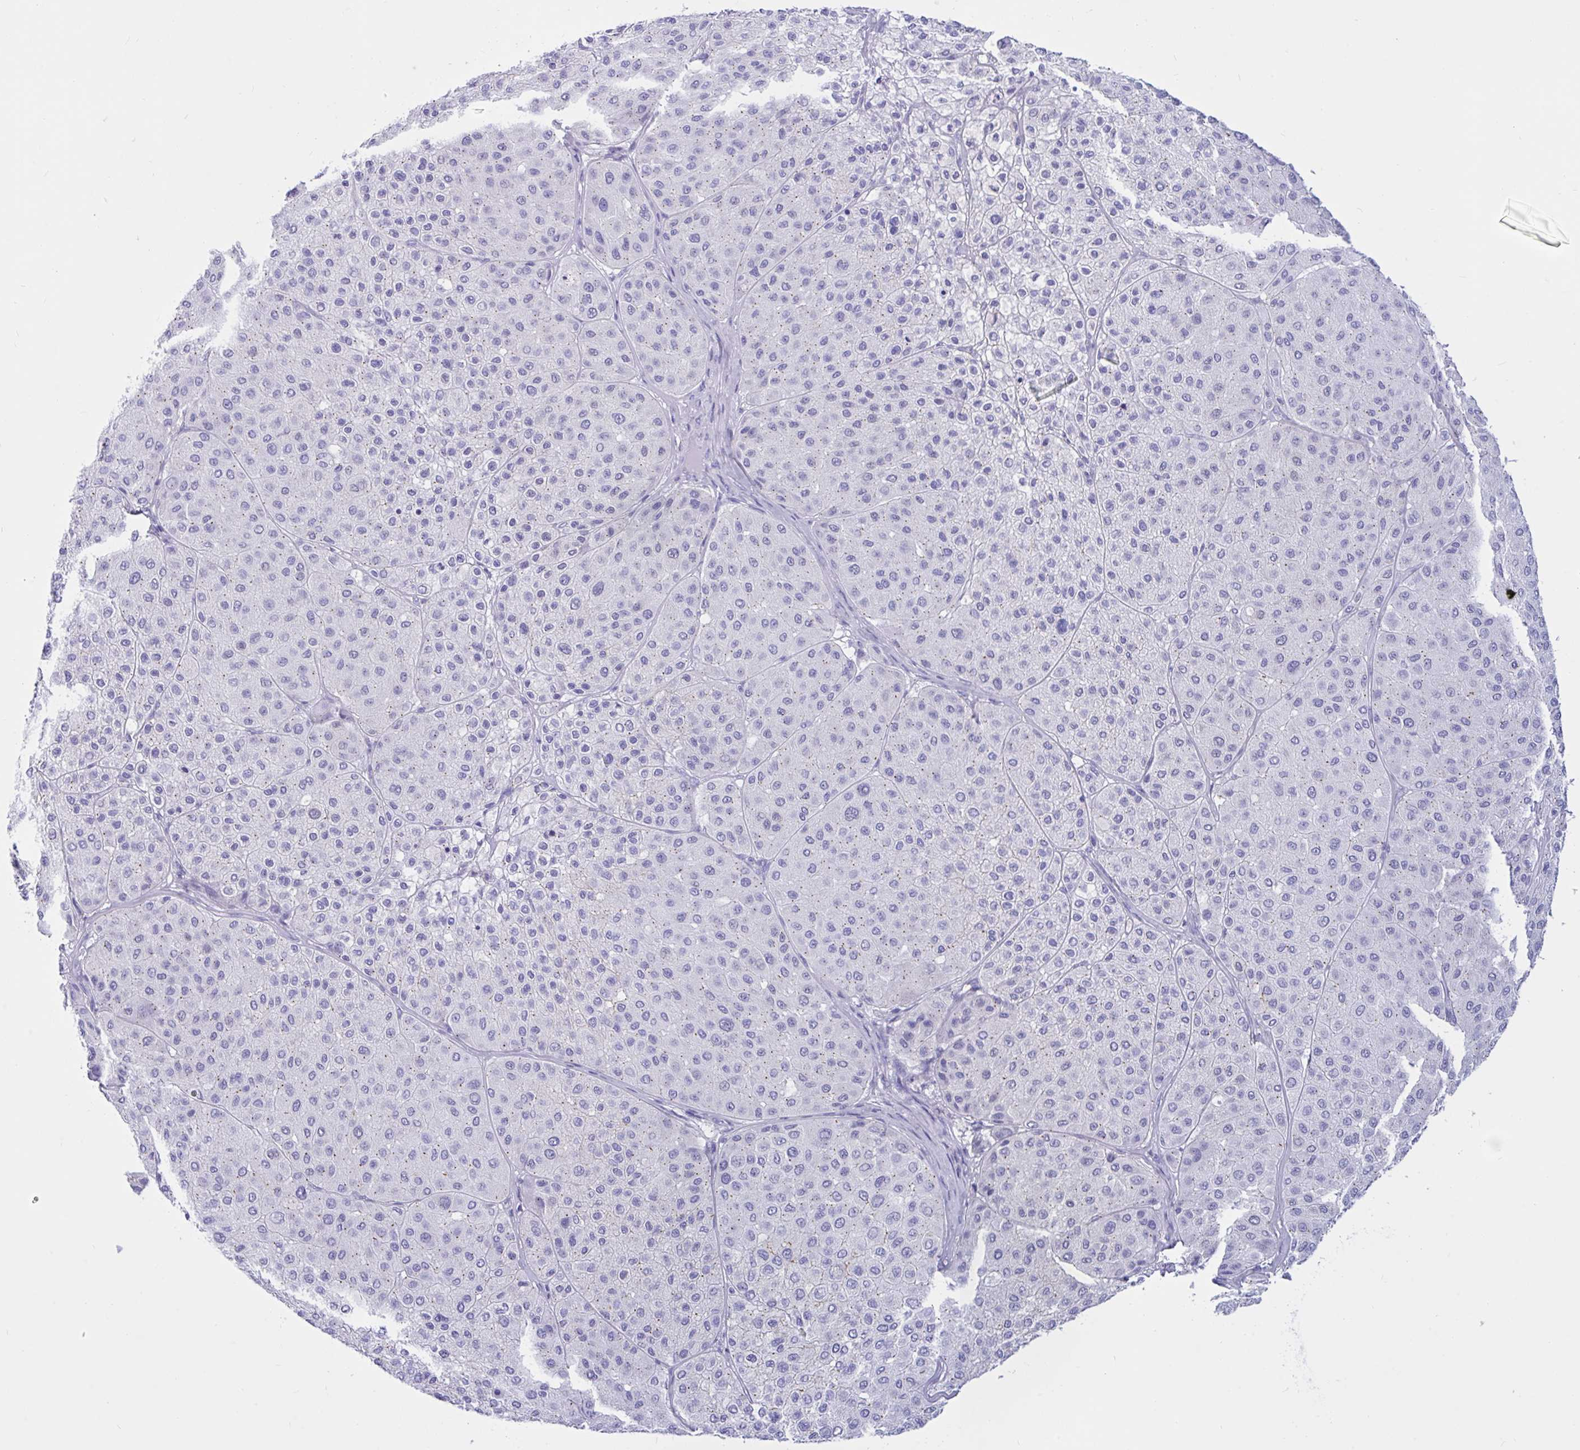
{"staining": {"intensity": "weak", "quantity": "25%-75%", "location": "cytoplasmic/membranous"}, "tissue": "melanoma", "cell_type": "Tumor cells", "image_type": "cancer", "snomed": [{"axis": "morphology", "description": "Malignant melanoma, Metastatic site"}, {"axis": "topography", "description": "Smooth muscle"}], "caption": "DAB (3,3'-diaminobenzidine) immunohistochemical staining of human malignant melanoma (metastatic site) exhibits weak cytoplasmic/membranous protein positivity in about 25%-75% of tumor cells.", "gene": "RNASE3", "patient": {"sex": "male", "age": 41}}